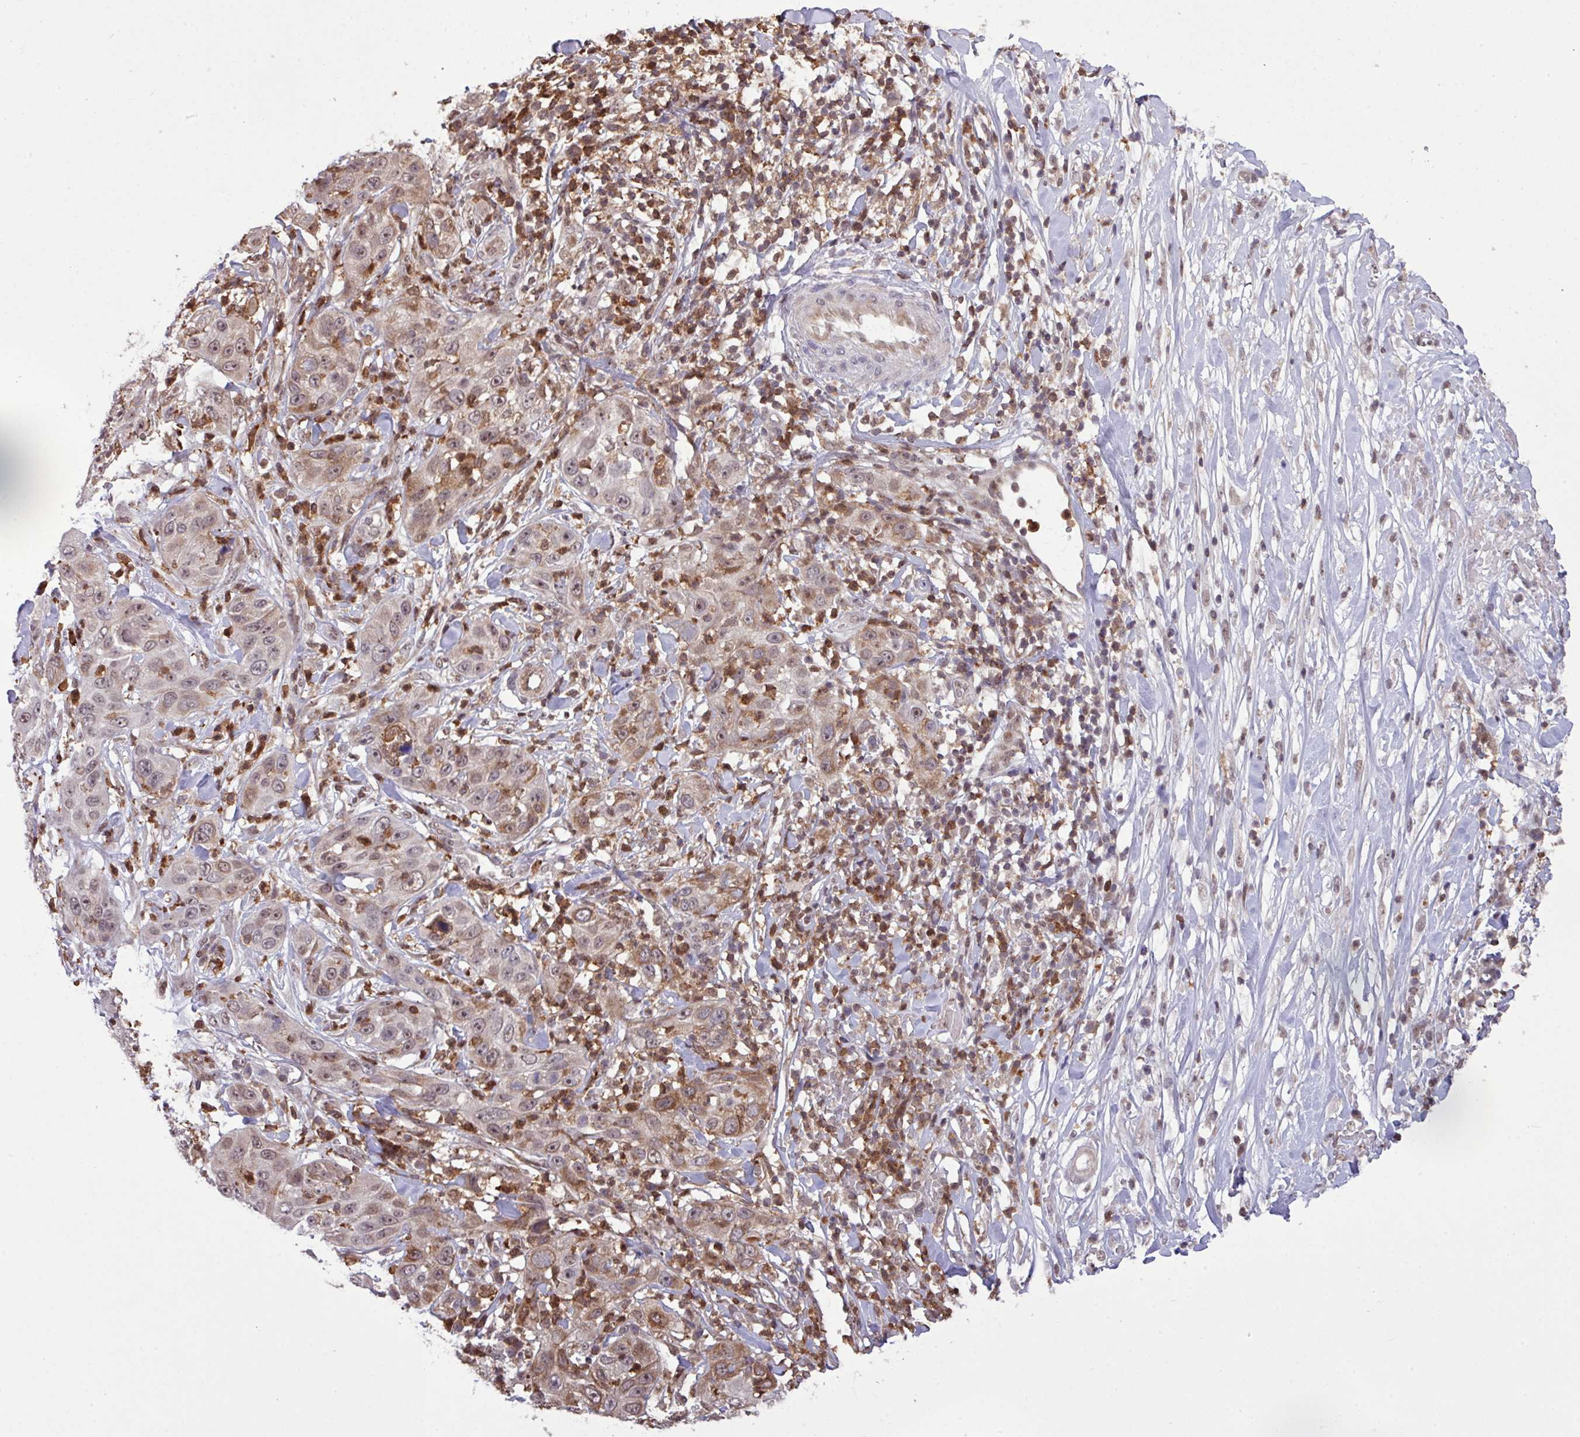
{"staining": {"intensity": "moderate", "quantity": "<25%", "location": "cytoplasmic/membranous,nuclear"}, "tissue": "skin cancer", "cell_type": "Tumor cells", "image_type": "cancer", "snomed": [{"axis": "morphology", "description": "Squamous cell carcinoma, NOS"}, {"axis": "topography", "description": "Skin"}], "caption": "The micrograph shows staining of skin cancer (squamous cell carcinoma), revealing moderate cytoplasmic/membranous and nuclear protein staining (brown color) within tumor cells. The staining was performed using DAB to visualize the protein expression in brown, while the nuclei were stained in blue with hematoxylin (Magnification: 20x).", "gene": "GON7", "patient": {"sex": "female", "age": 44}}